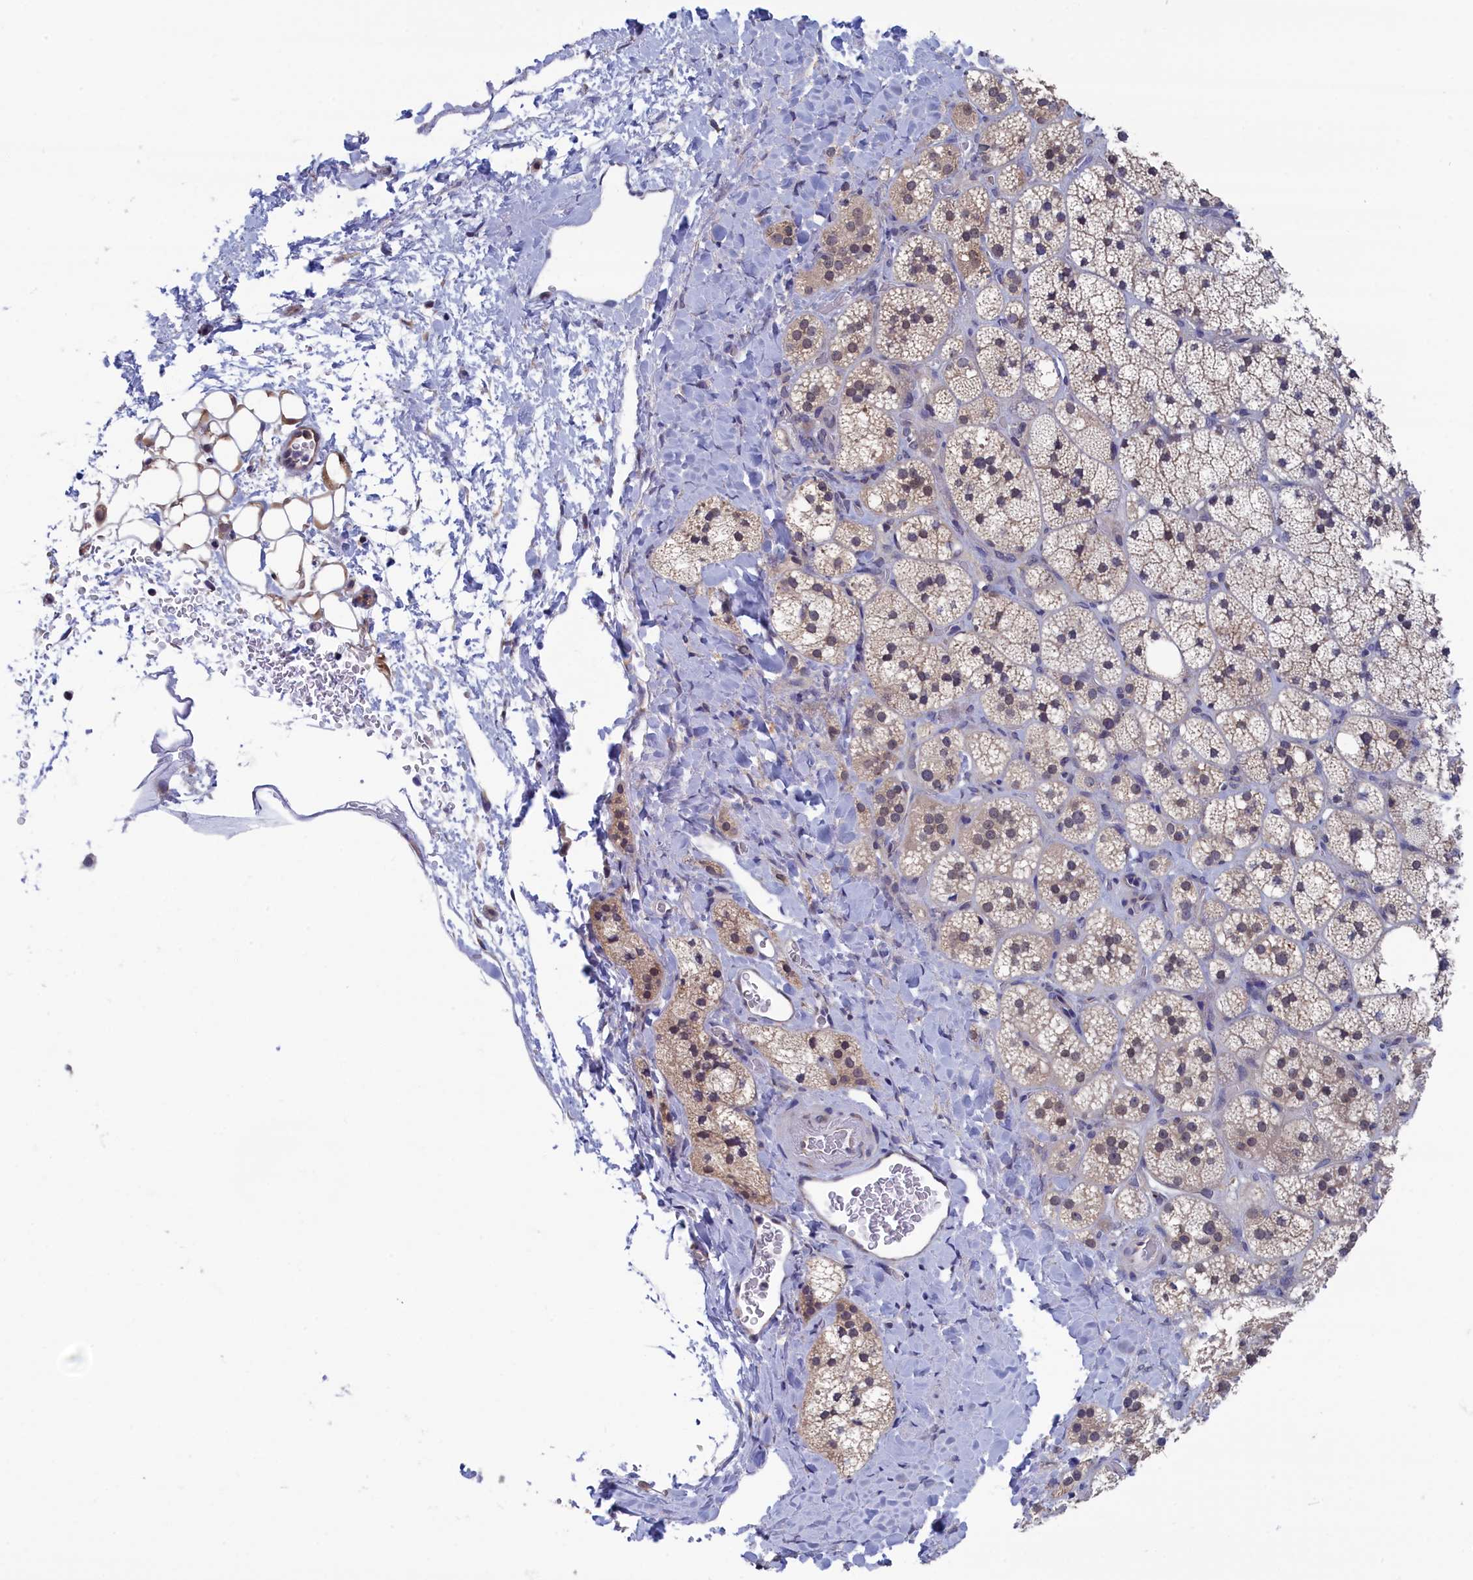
{"staining": {"intensity": "moderate", "quantity": "<25%", "location": "cytoplasmic/membranous"}, "tissue": "adrenal gland", "cell_type": "Glandular cells", "image_type": "normal", "snomed": [{"axis": "morphology", "description": "Normal tissue, NOS"}, {"axis": "topography", "description": "Adrenal gland"}], "caption": "DAB immunohistochemical staining of benign human adrenal gland reveals moderate cytoplasmic/membranous protein staining in about <25% of glandular cells. The staining was performed using DAB (3,3'-diaminobenzidine), with brown indicating positive protein expression. Nuclei are stained blue with hematoxylin.", "gene": "PGP", "patient": {"sex": "male", "age": 61}}